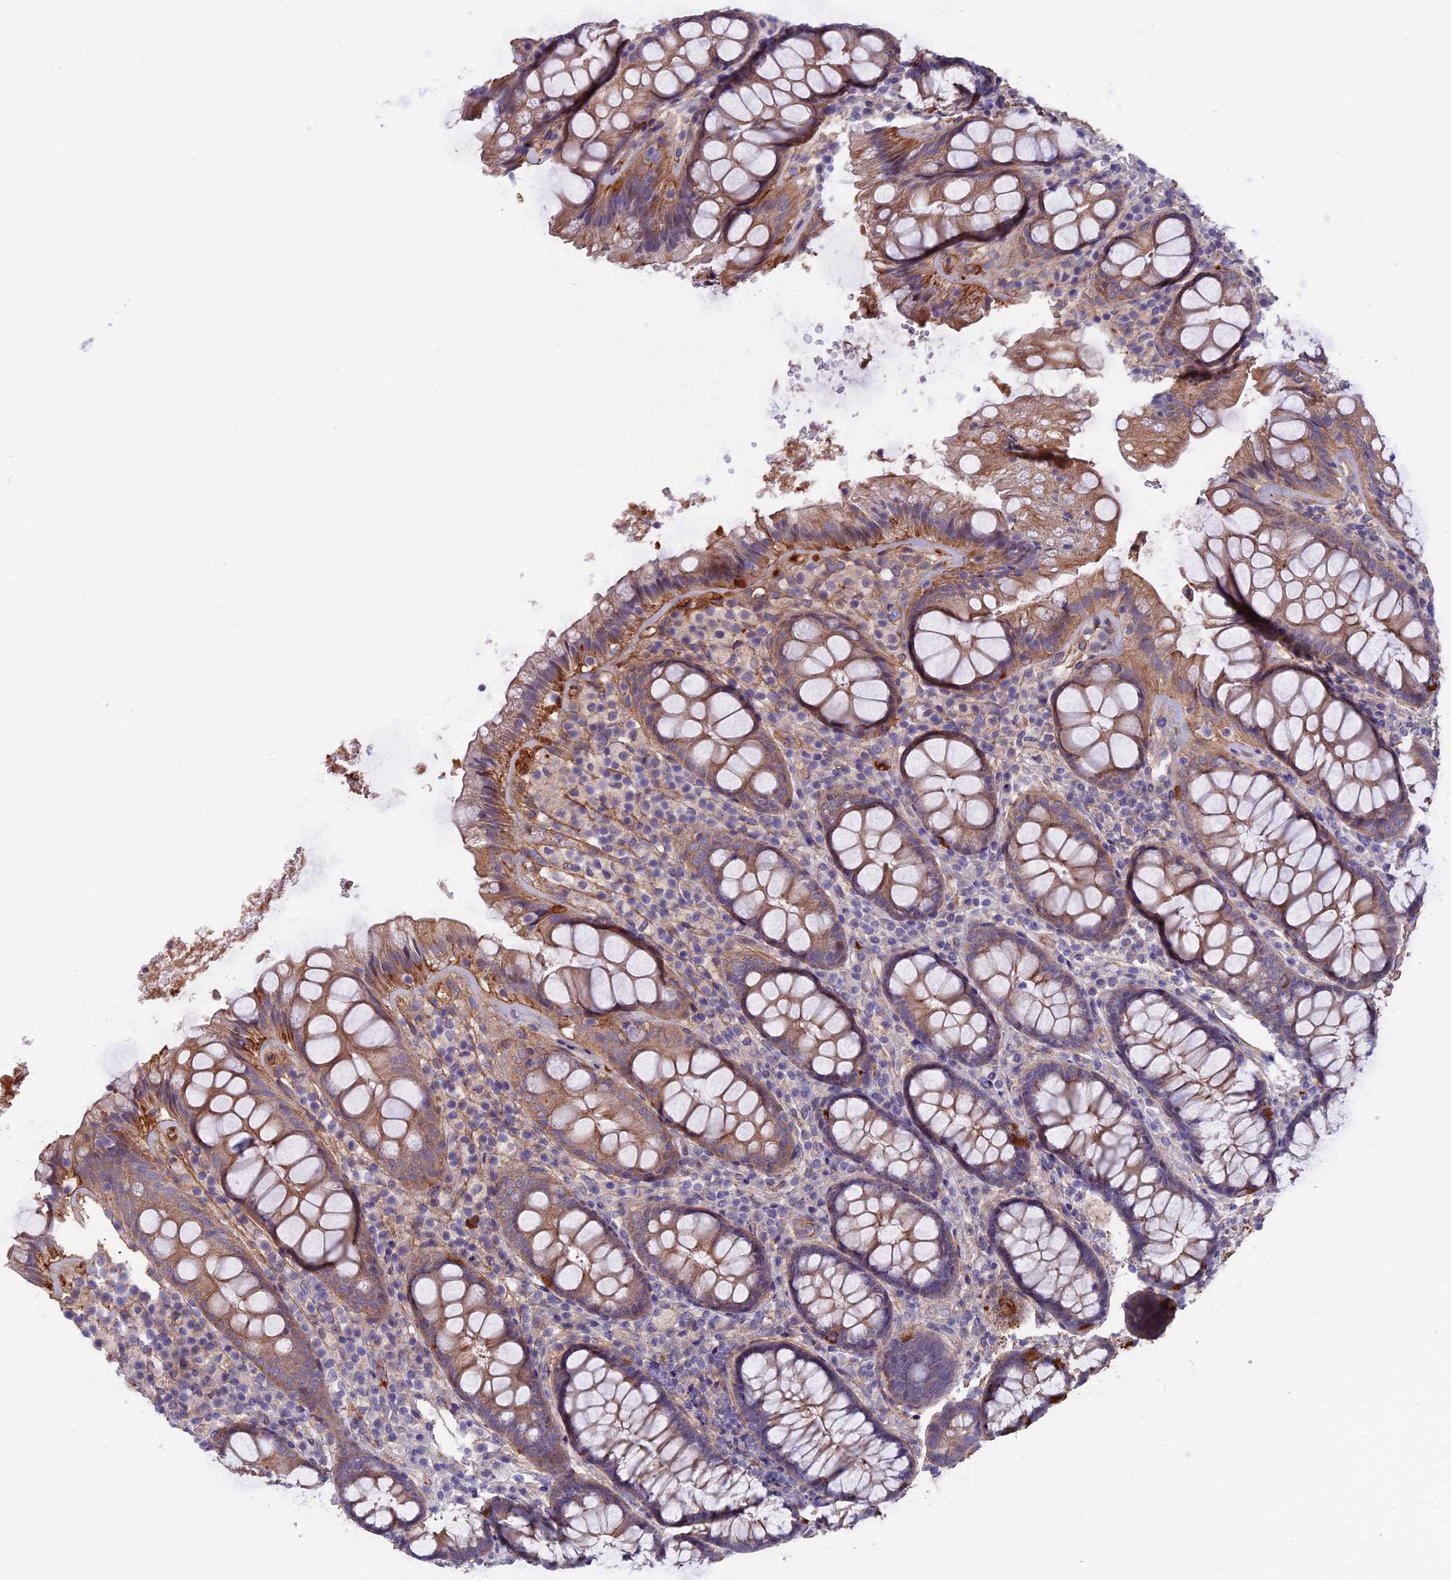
{"staining": {"intensity": "weak", "quantity": ">75%", "location": "cytoplasmic/membranous"}, "tissue": "rectum", "cell_type": "Glandular cells", "image_type": "normal", "snomed": [{"axis": "morphology", "description": "Normal tissue, NOS"}, {"axis": "topography", "description": "Rectum"}], "caption": "Brown immunohistochemical staining in unremarkable rectum exhibits weak cytoplasmic/membranous staining in approximately >75% of glandular cells. (IHC, brightfield microscopy, high magnification).", "gene": "COL4A3", "patient": {"sex": "male", "age": 83}}